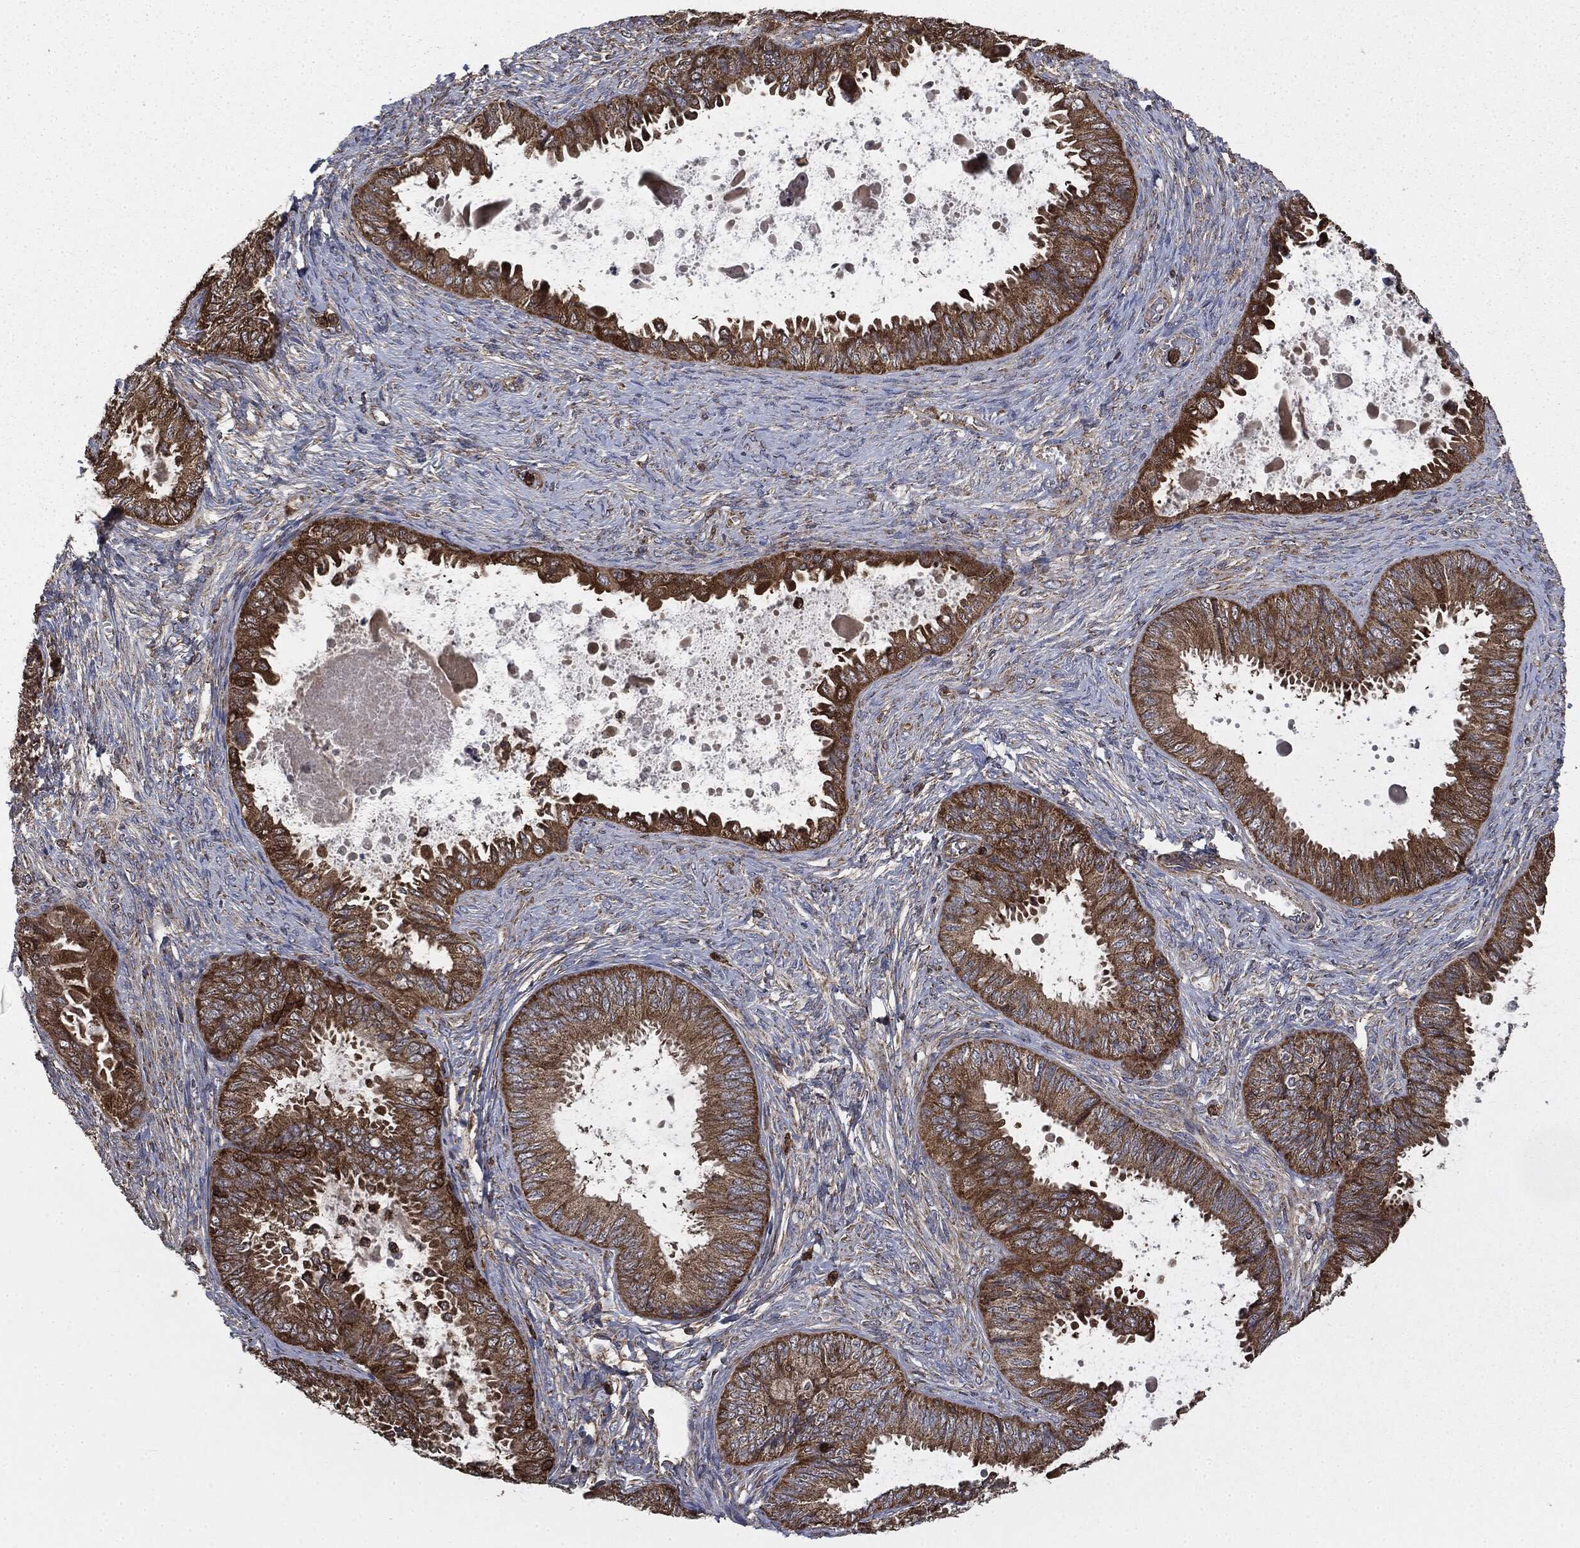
{"staining": {"intensity": "strong", "quantity": ">75%", "location": "cytoplasmic/membranous"}, "tissue": "ovarian cancer", "cell_type": "Tumor cells", "image_type": "cancer", "snomed": [{"axis": "morphology", "description": "Carcinoma, endometroid"}, {"axis": "topography", "description": "Ovary"}], "caption": "An image of endometroid carcinoma (ovarian) stained for a protein demonstrates strong cytoplasmic/membranous brown staining in tumor cells.", "gene": "MAPK6", "patient": {"sex": "female", "age": 70}}